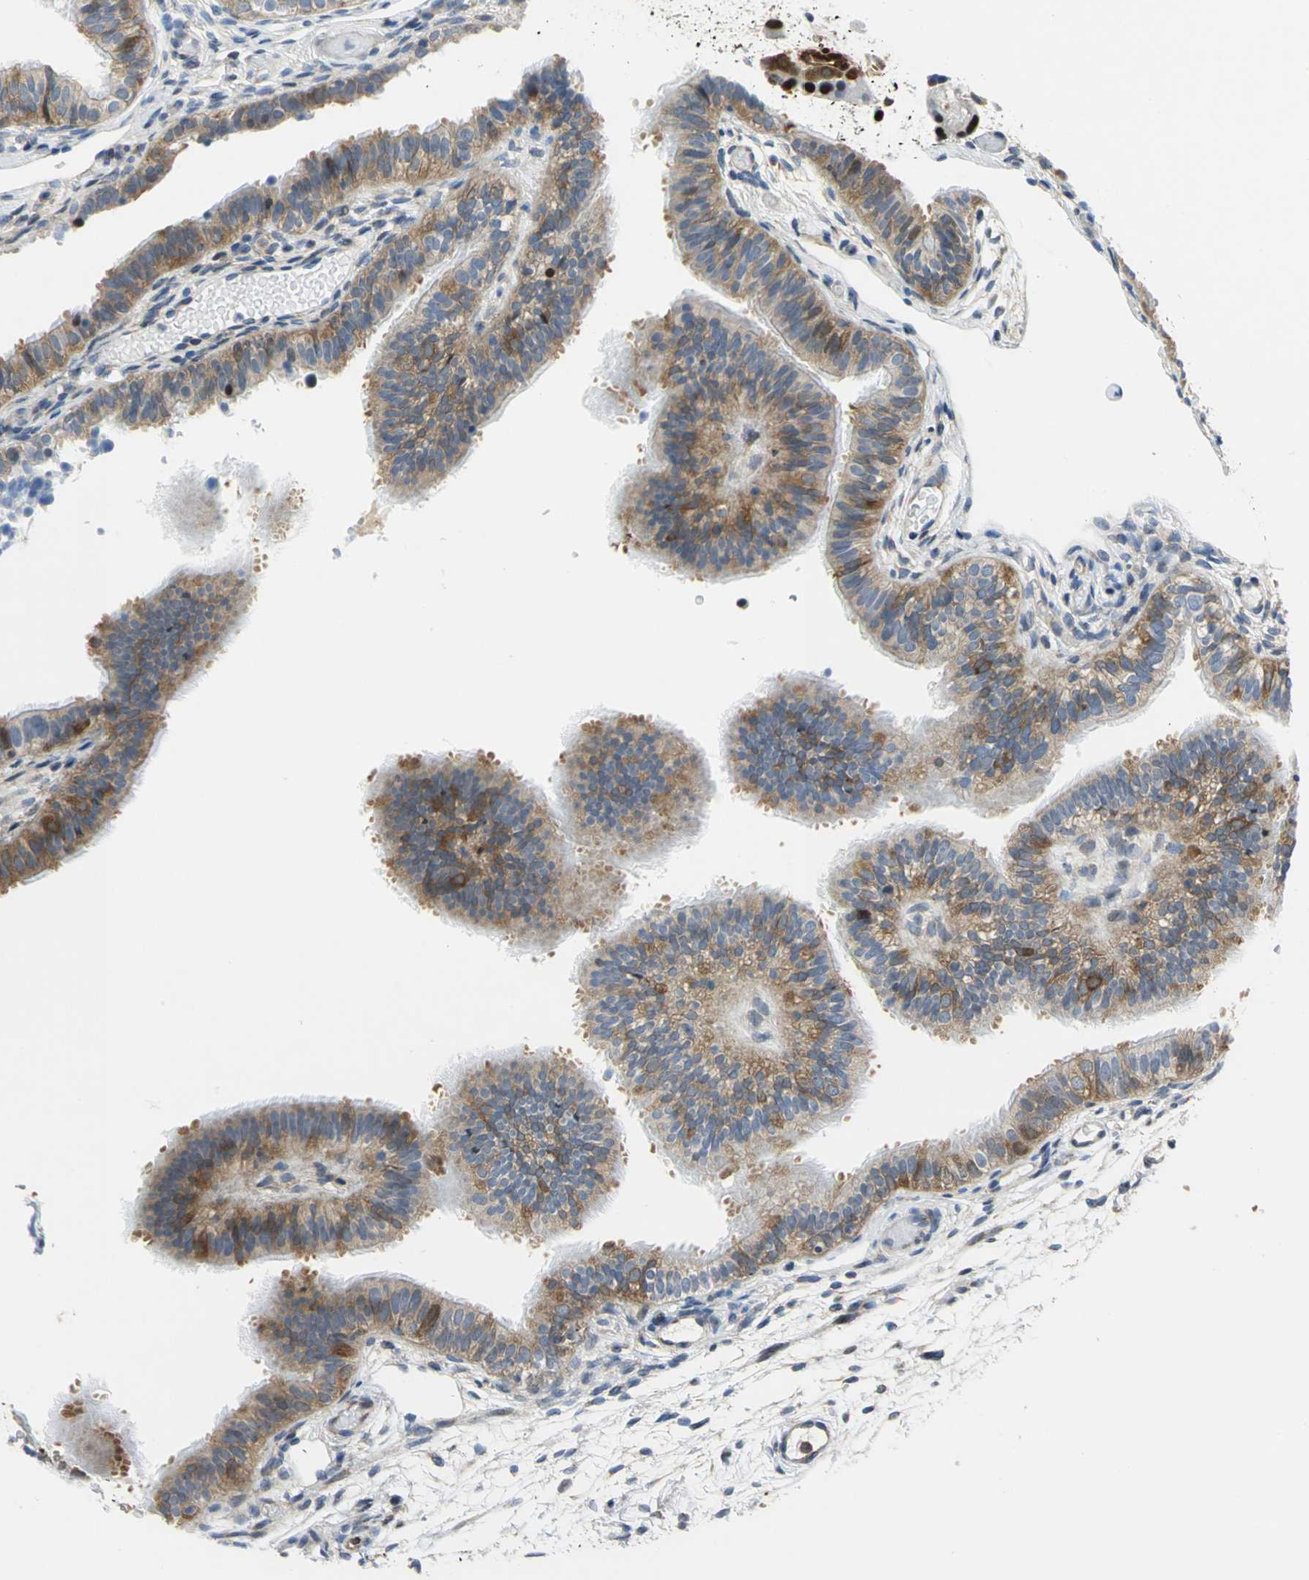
{"staining": {"intensity": "moderate", "quantity": ">75%", "location": "cytoplasmic/membranous"}, "tissue": "fallopian tube", "cell_type": "Glandular cells", "image_type": "normal", "snomed": [{"axis": "morphology", "description": "Normal tissue, NOS"}, {"axis": "morphology", "description": "Dermoid, NOS"}, {"axis": "topography", "description": "Fallopian tube"}], "caption": "DAB (3,3'-diaminobenzidine) immunohistochemical staining of benign fallopian tube shows moderate cytoplasmic/membranous protein positivity in about >75% of glandular cells. The staining was performed using DAB, with brown indicating positive protein expression. Nuclei are stained blue with hematoxylin.", "gene": "YBX1", "patient": {"sex": "female", "age": 33}}